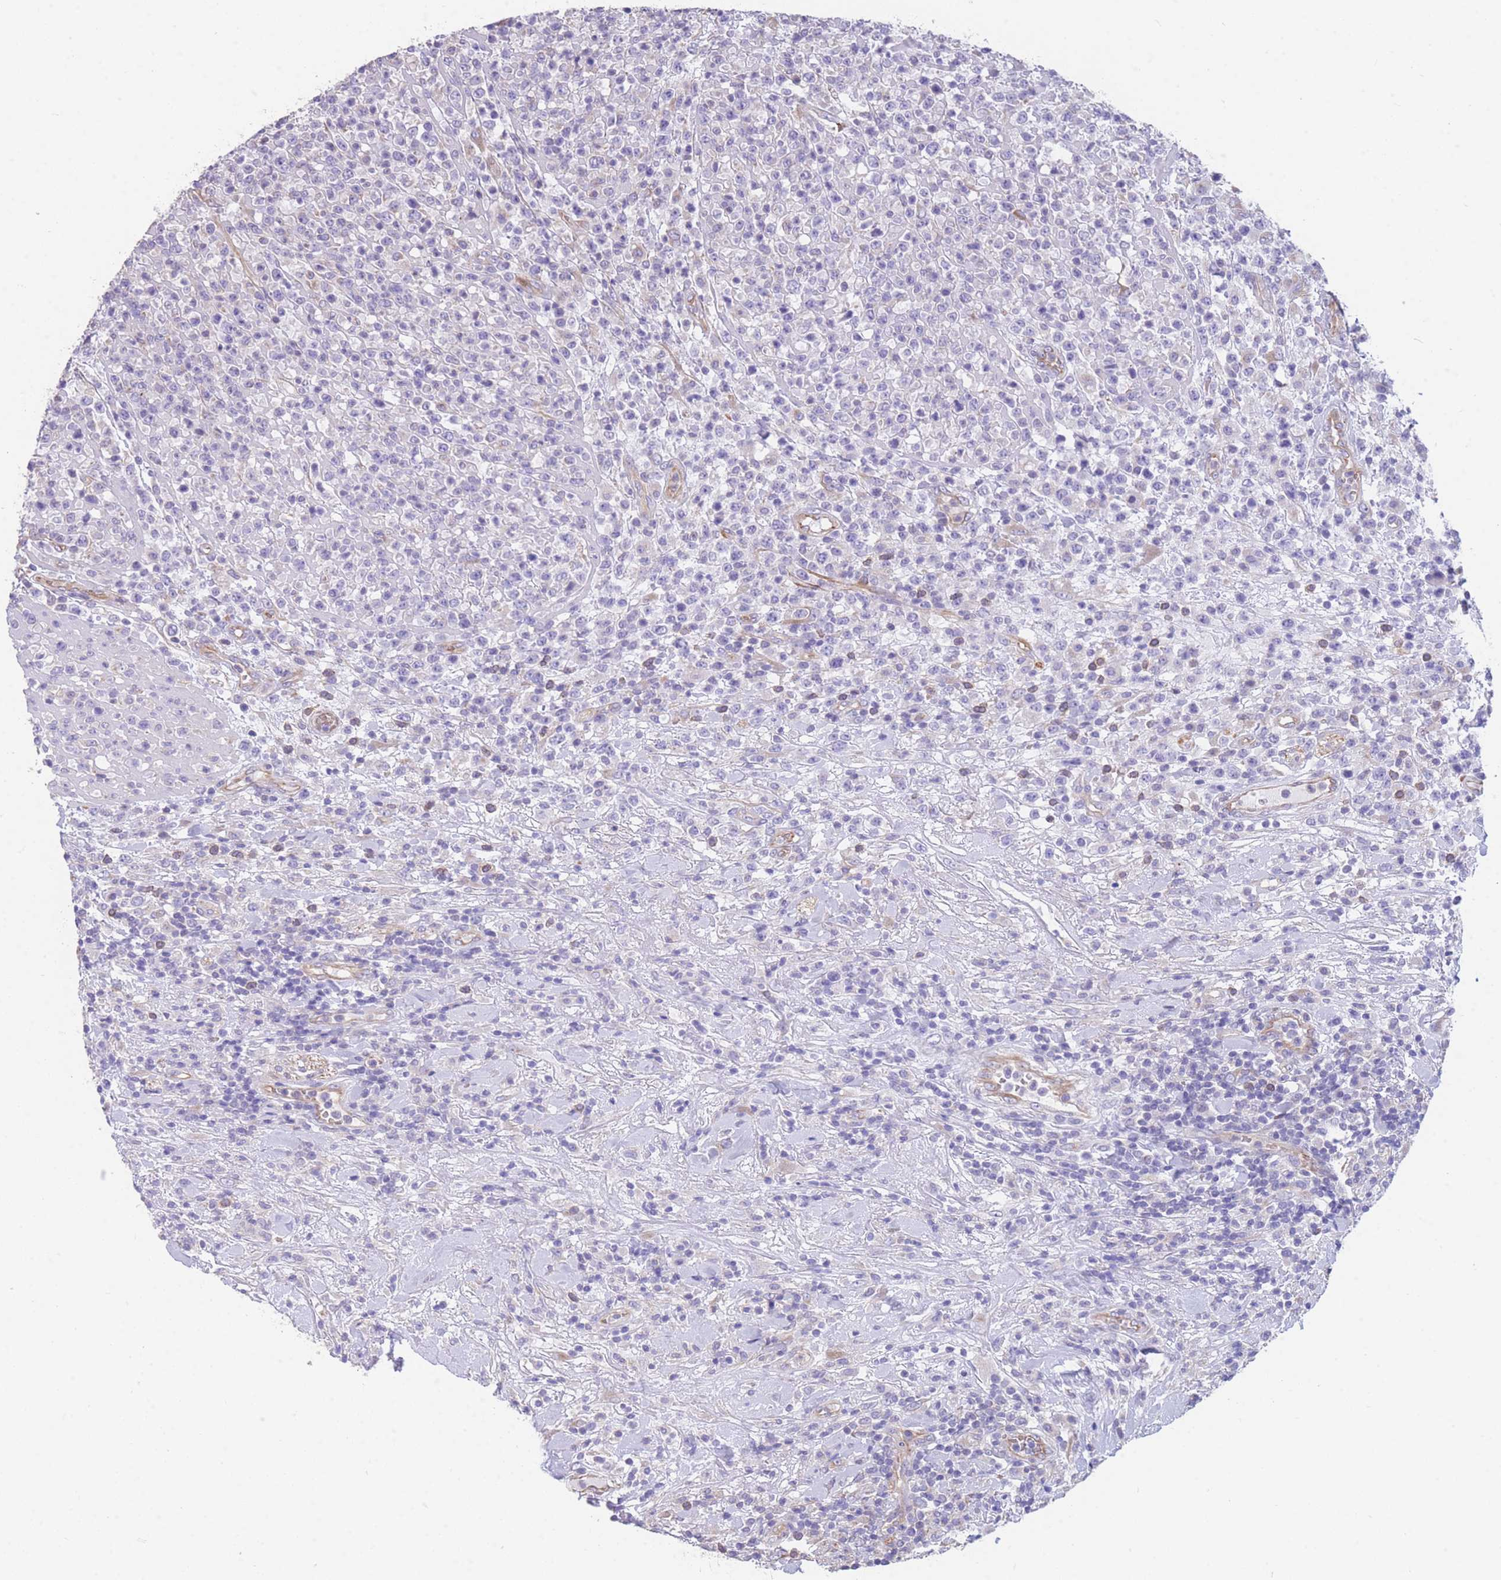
{"staining": {"intensity": "negative", "quantity": "none", "location": "none"}, "tissue": "lymphoma", "cell_type": "Tumor cells", "image_type": "cancer", "snomed": [{"axis": "morphology", "description": "Malignant lymphoma, non-Hodgkin's type, High grade"}, {"axis": "topography", "description": "Colon"}], "caption": "Immunohistochemistry image of malignant lymphoma, non-Hodgkin's type (high-grade) stained for a protein (brown), which reveals no staining in tumor cells.", "gene": "ANKRD53", "patient": {"sex": "female", "age": 53}}